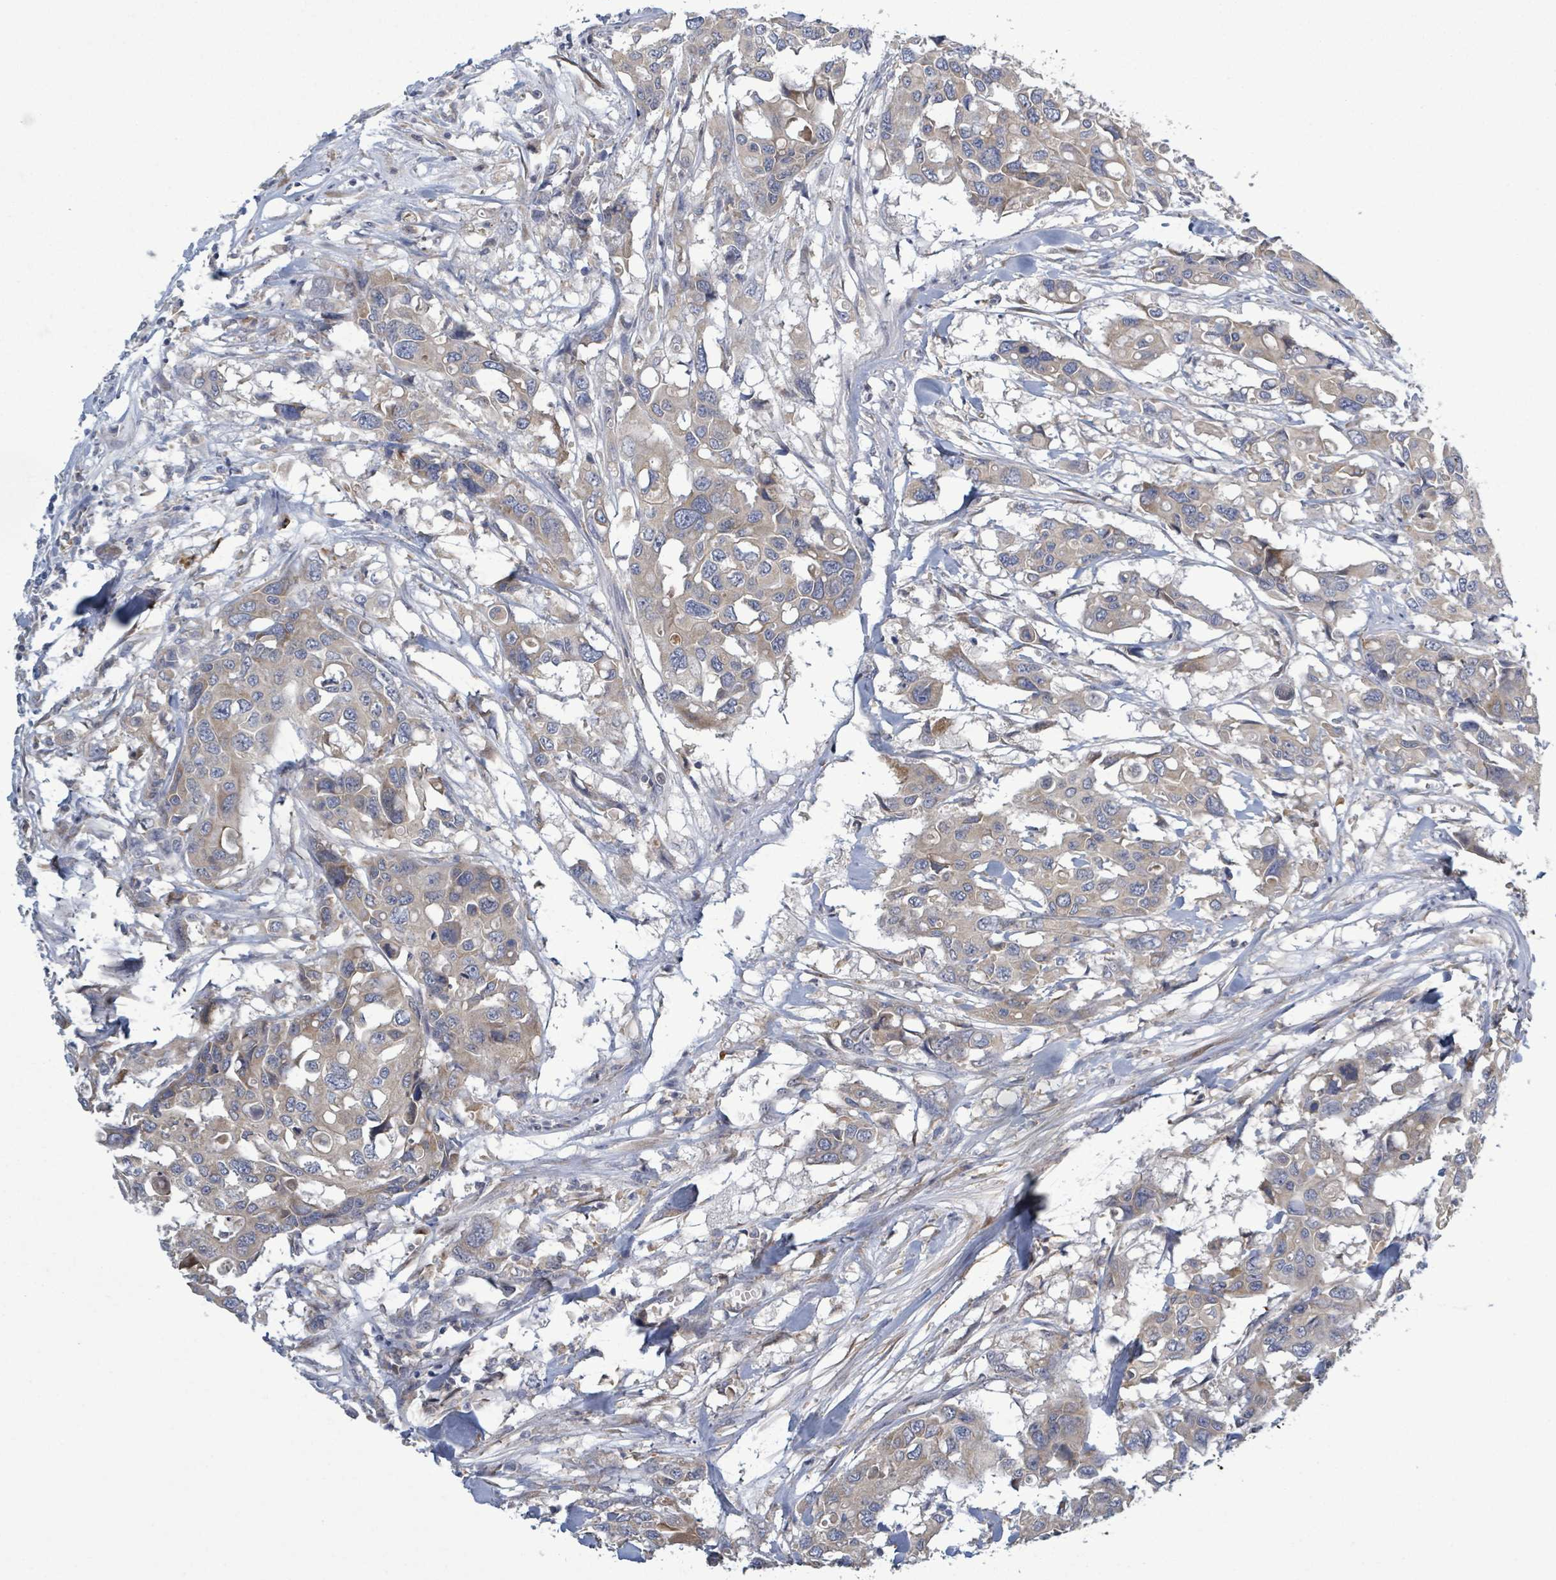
{"staining": {"intensity": "weak", "quantity": "25%-75%", "location": "cytoplasmic/membranous"}, "tissue": "colorectal cancer", "cell_type": "Tumor cells", "image_type": "cancer", "snomed": [{"axis": "morphology", "description": "Adenocarcinoma, NOS"}, {"axis": "topography", "description": "Colon"}], "caption": "This micrograph displays IHC staining of colorectal adenocarcinoma, with low weak cytoplasmic/membranous positivity in about 25%-75% of tumor cells.", "gene": "ATP13A1", "patient": {"sex": "male", "age": 77}}